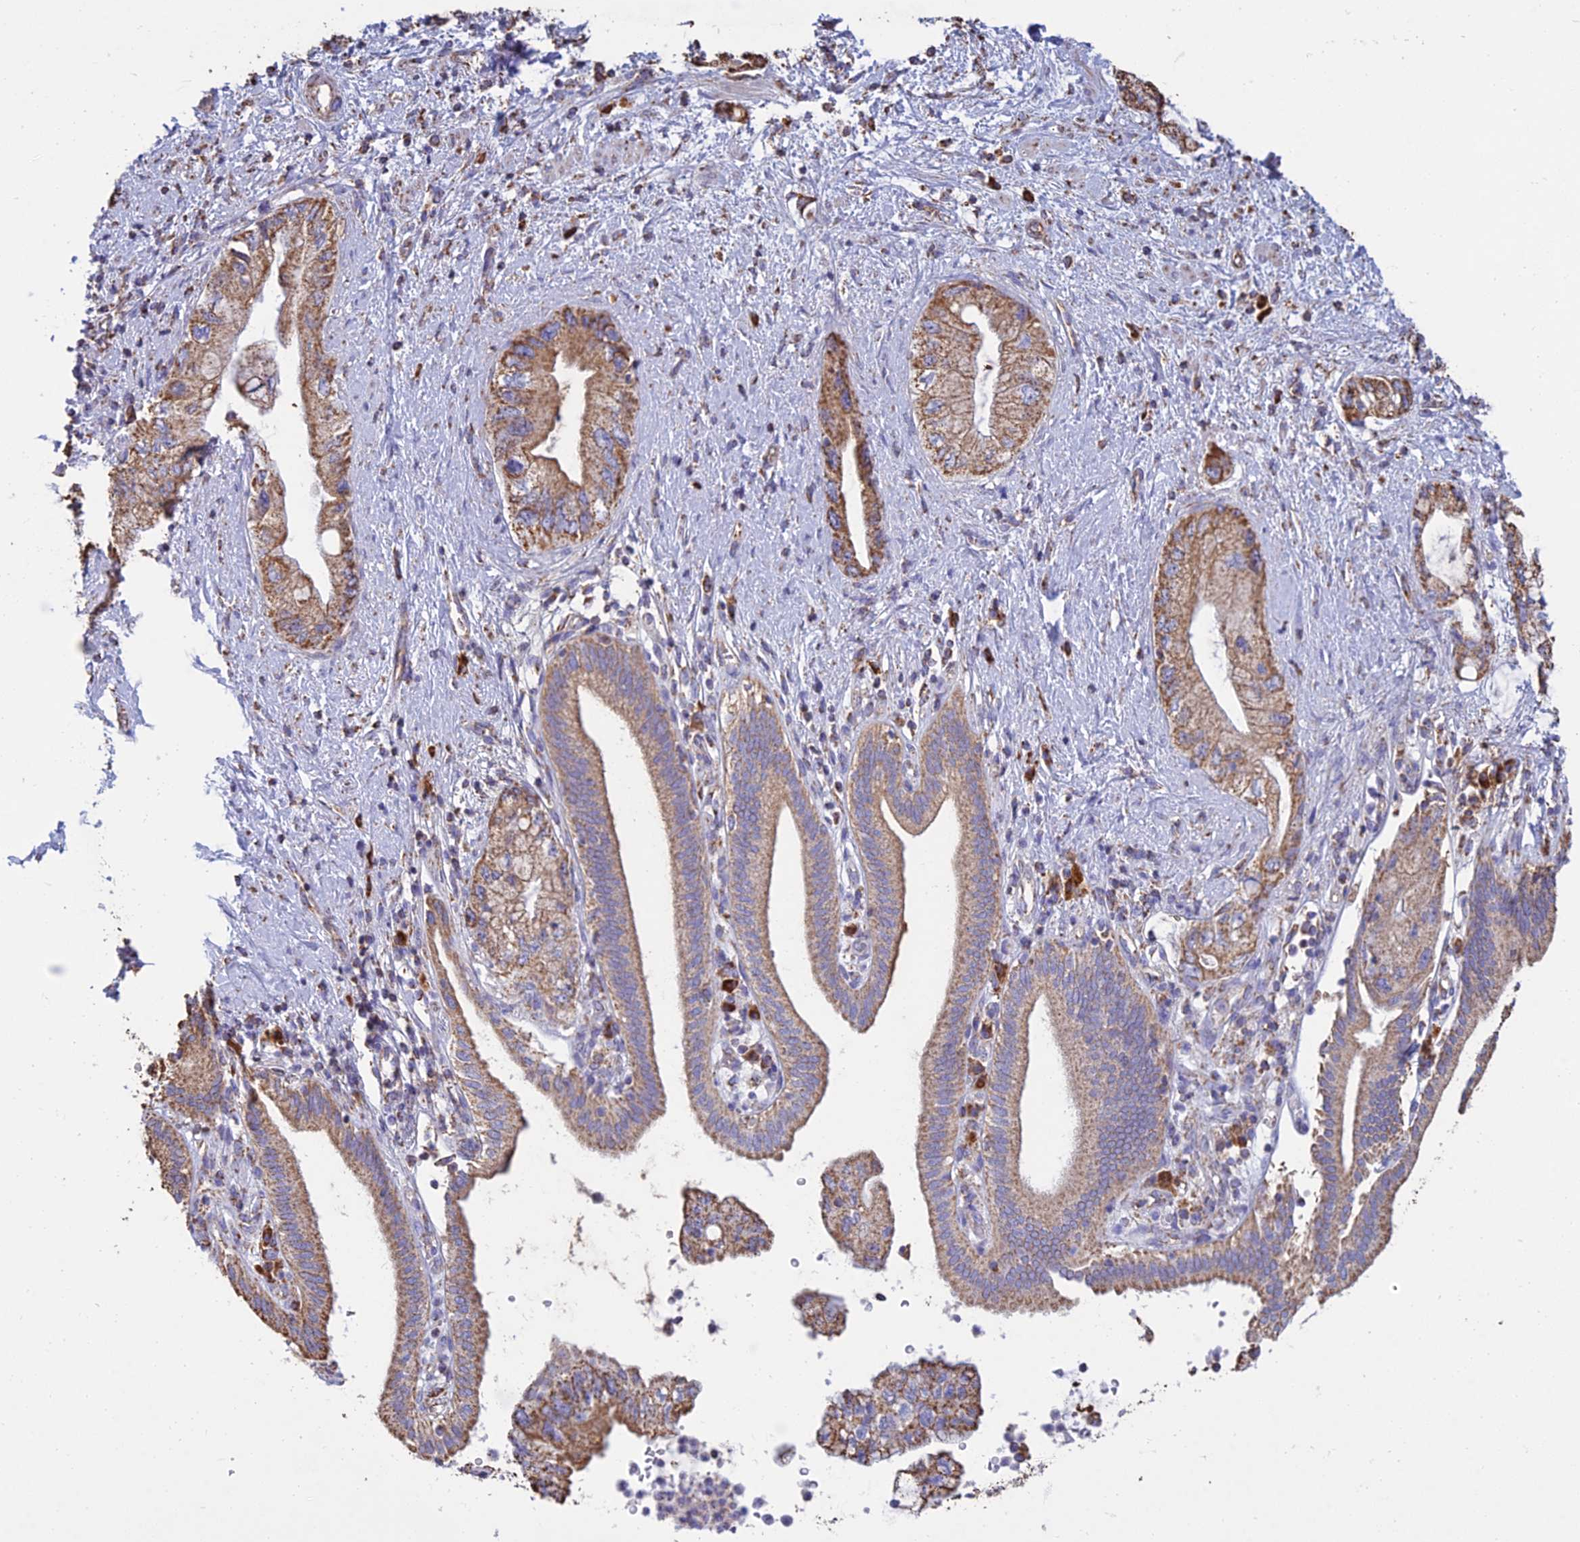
{"staining": {"intensity": "moderate", "quantity": ">75%", "location": "cytoplasmic/membranous"}, "tissue": "pancreatic cancer", "cell_type": "Tumor cells", "image_type": "cancer", "snomed": [{"axis": "morphology", "description": "Adenocarcinoma, NOS"}, {"axis": "topography", "description": "Pancreas"}], "caption": "Pancreatic cancer stained with immunohistochemistry demonstrates moderate cytoplasmic/membranous staining in about >75% of tumor cells.", "gene": "OR2W3", "patient": {"sex": "female", "age": 73}}